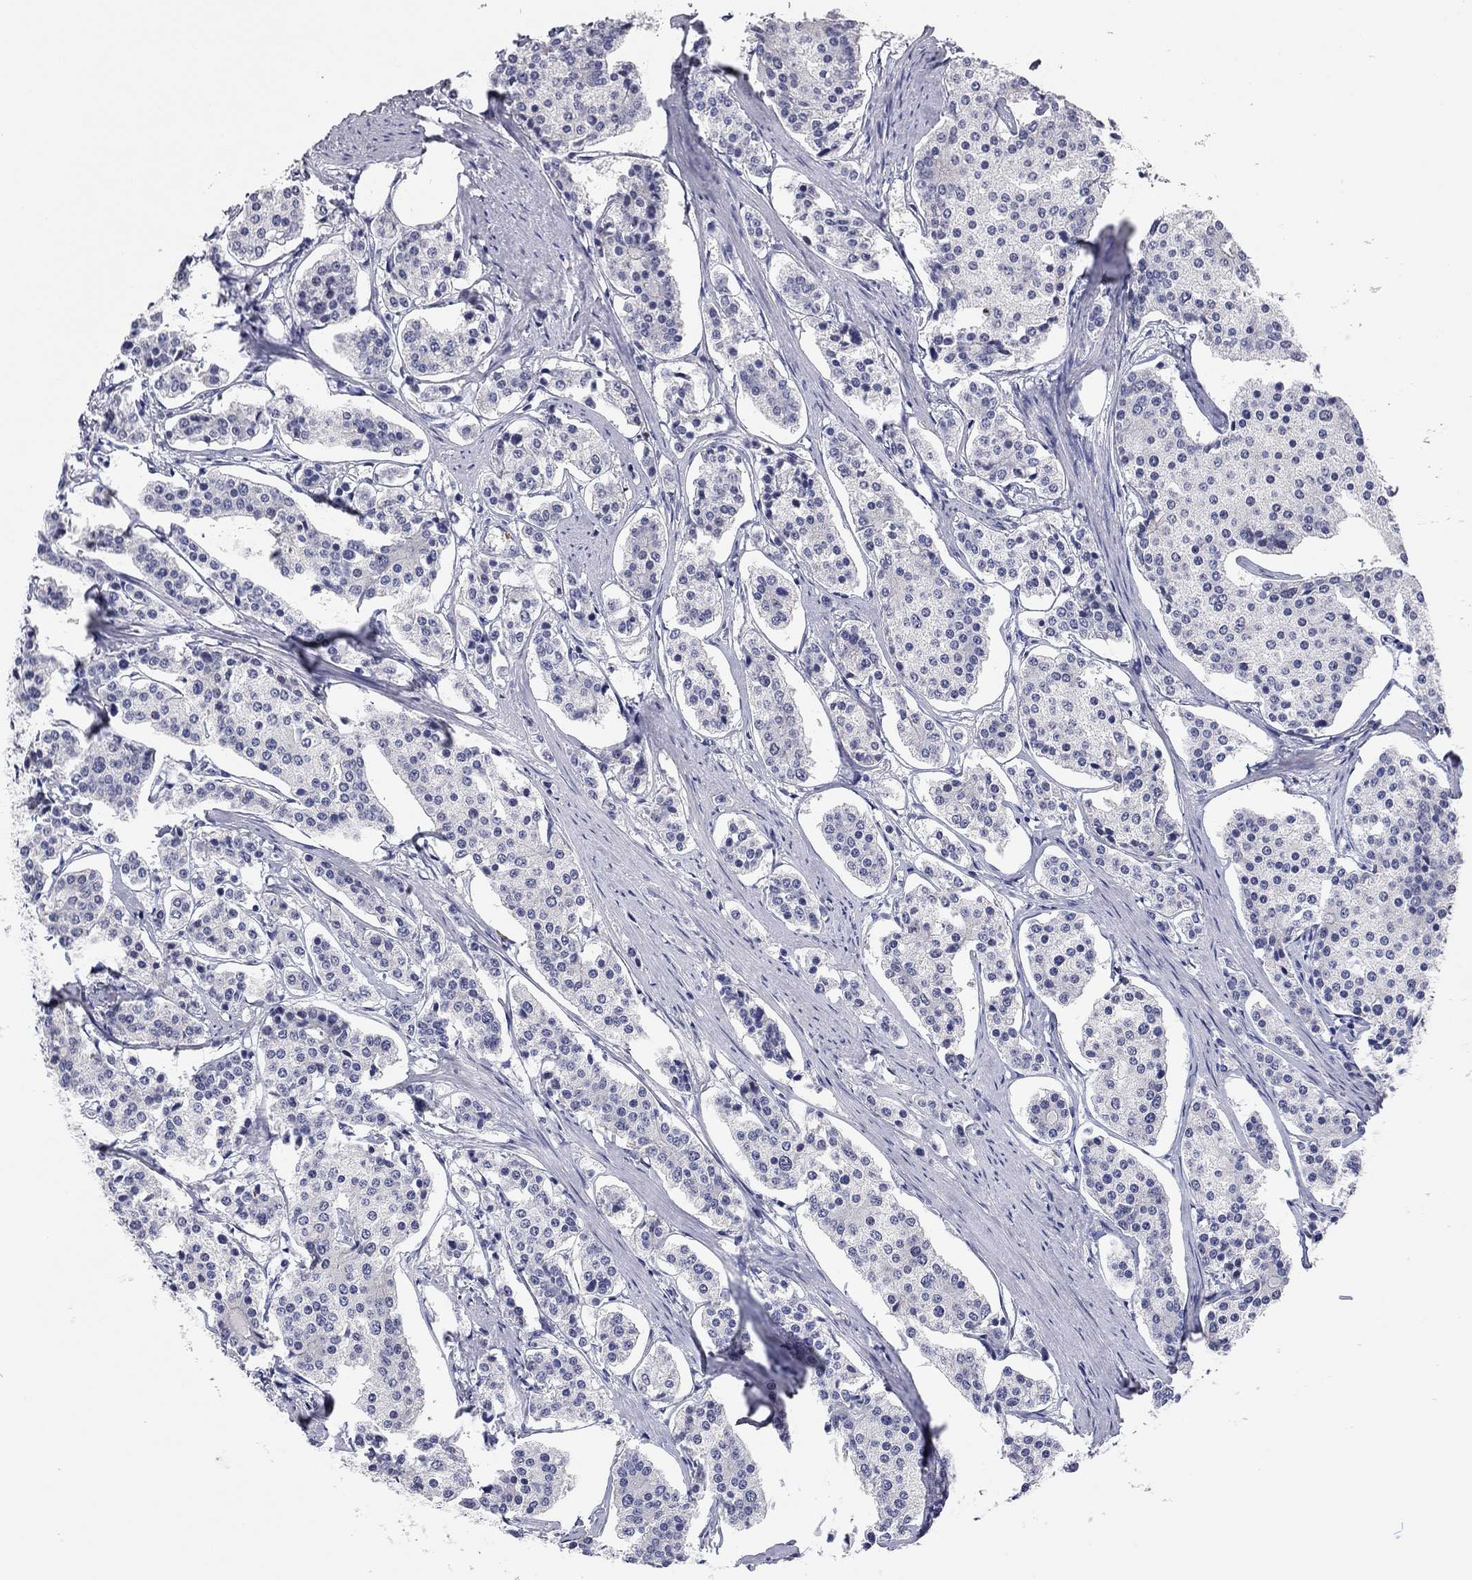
{"staining": {"intensity": "negative", "quantity": "none", "location": "none"}, "tissue": "carcinoid", "cell_type": "Tumor cells", "image_type": "cancer", "snomed": [{"axis": "morphology", "description": "Carcinoid, malignant, NOS"}, {"axis": "topography", "description": "Small intestine"}], "caption": "This micrograph is of carcinoid stained with immunohistochemistry to label a protein in brown with the nuclei are counter-stained blue. There is no positivity in tumor cells.", "gene": "TMEM221", "patient": {"sex": "female", "age": 65}}